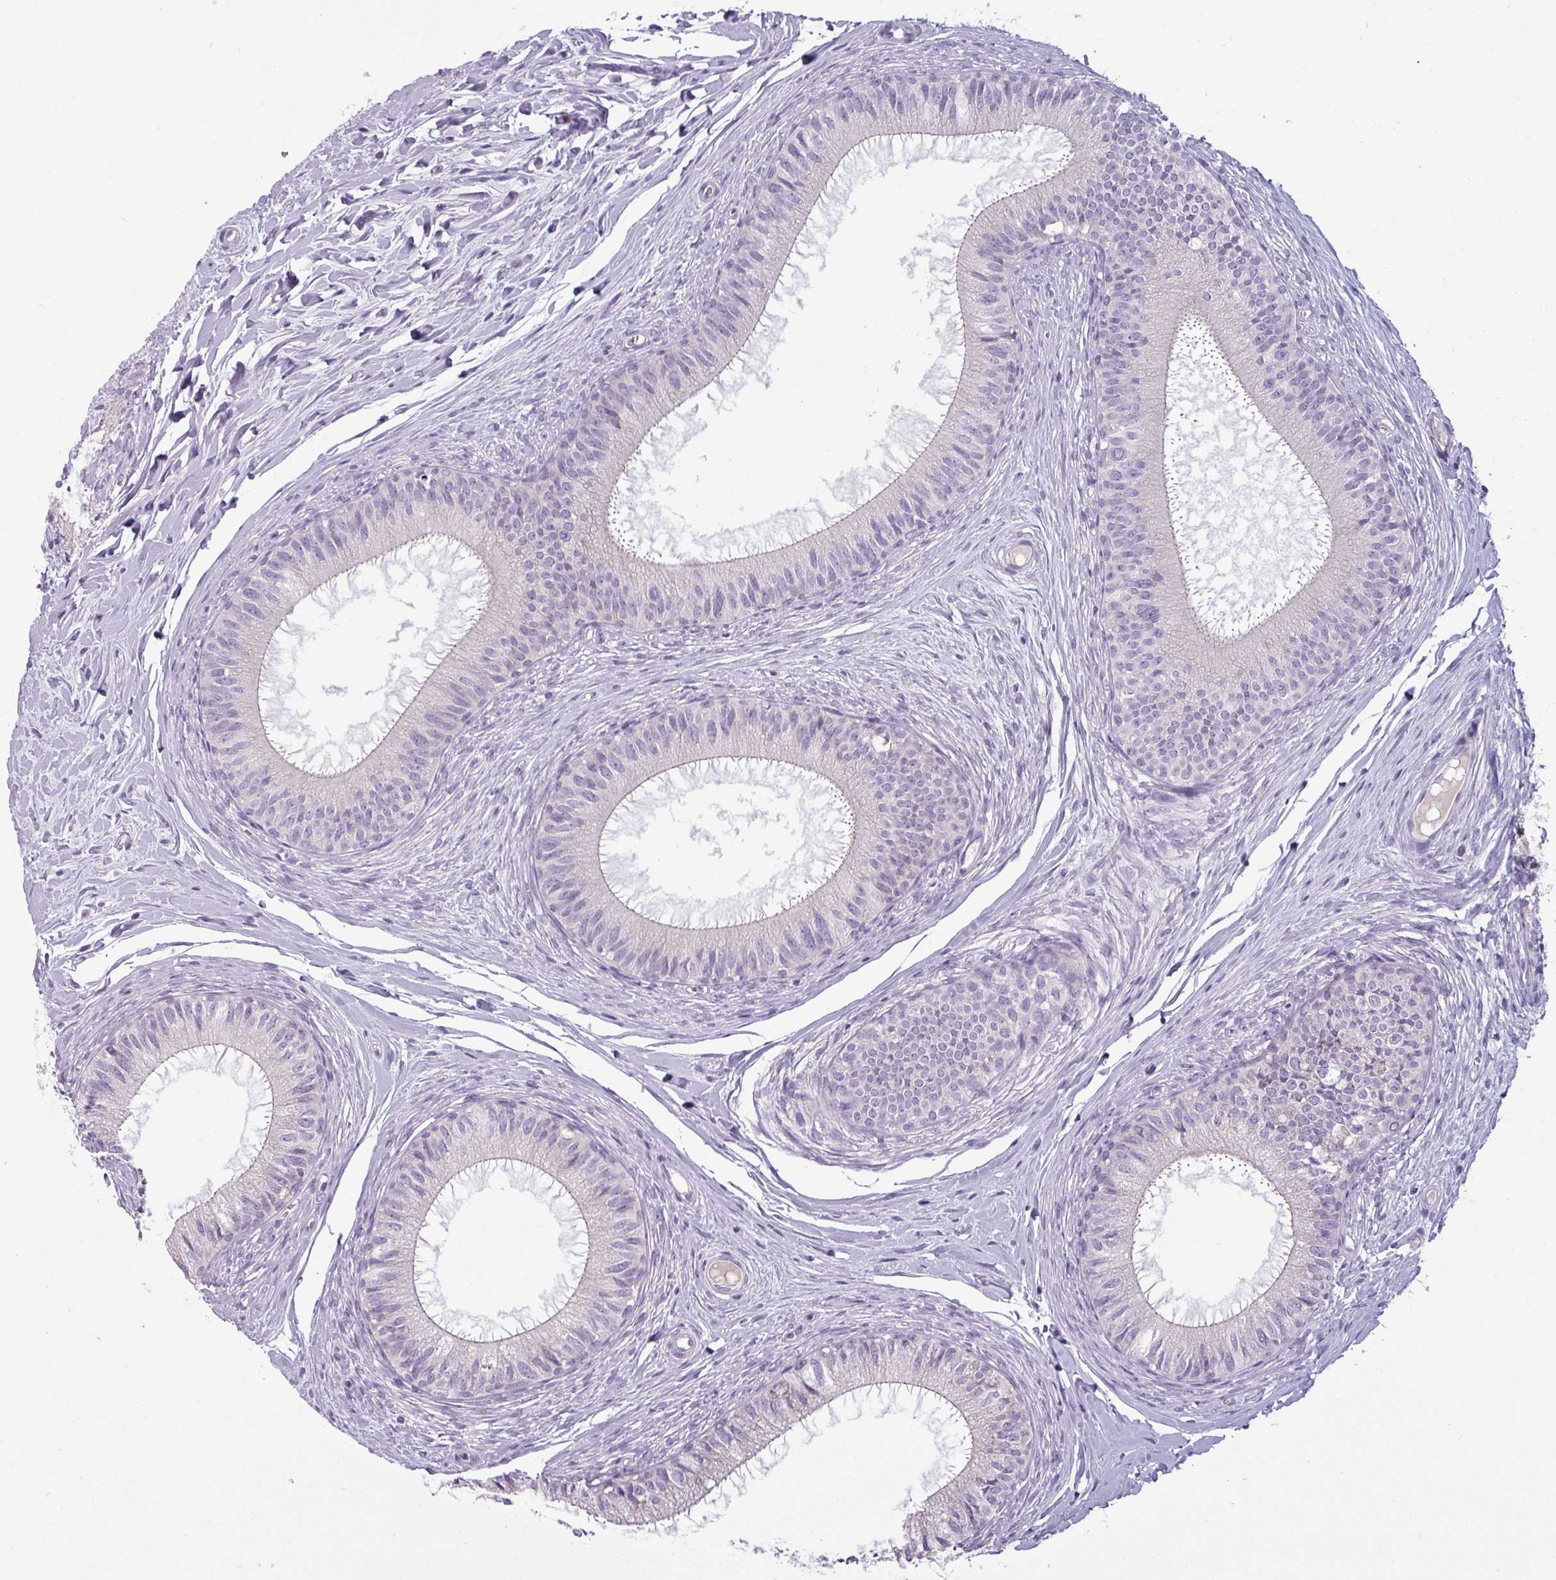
{"staining": {"intensity": "negative", "quantity": "none", "location": "none"}, "tissue": "epididymis", "cell_type": "Glandular cells", "image_type": "normal", "snomed": [{"axis": "morphology", "description": "Normal tissue, NOS"}, {"axis": "topography", "description": "Epididymis"}], "caption": "This is an immunohistochemistry micrograph of benign human epididymis. There is no positivity in glandular cells.", "gene": "SLC26A9", "patient": {"sex": "male", "age": 25}}